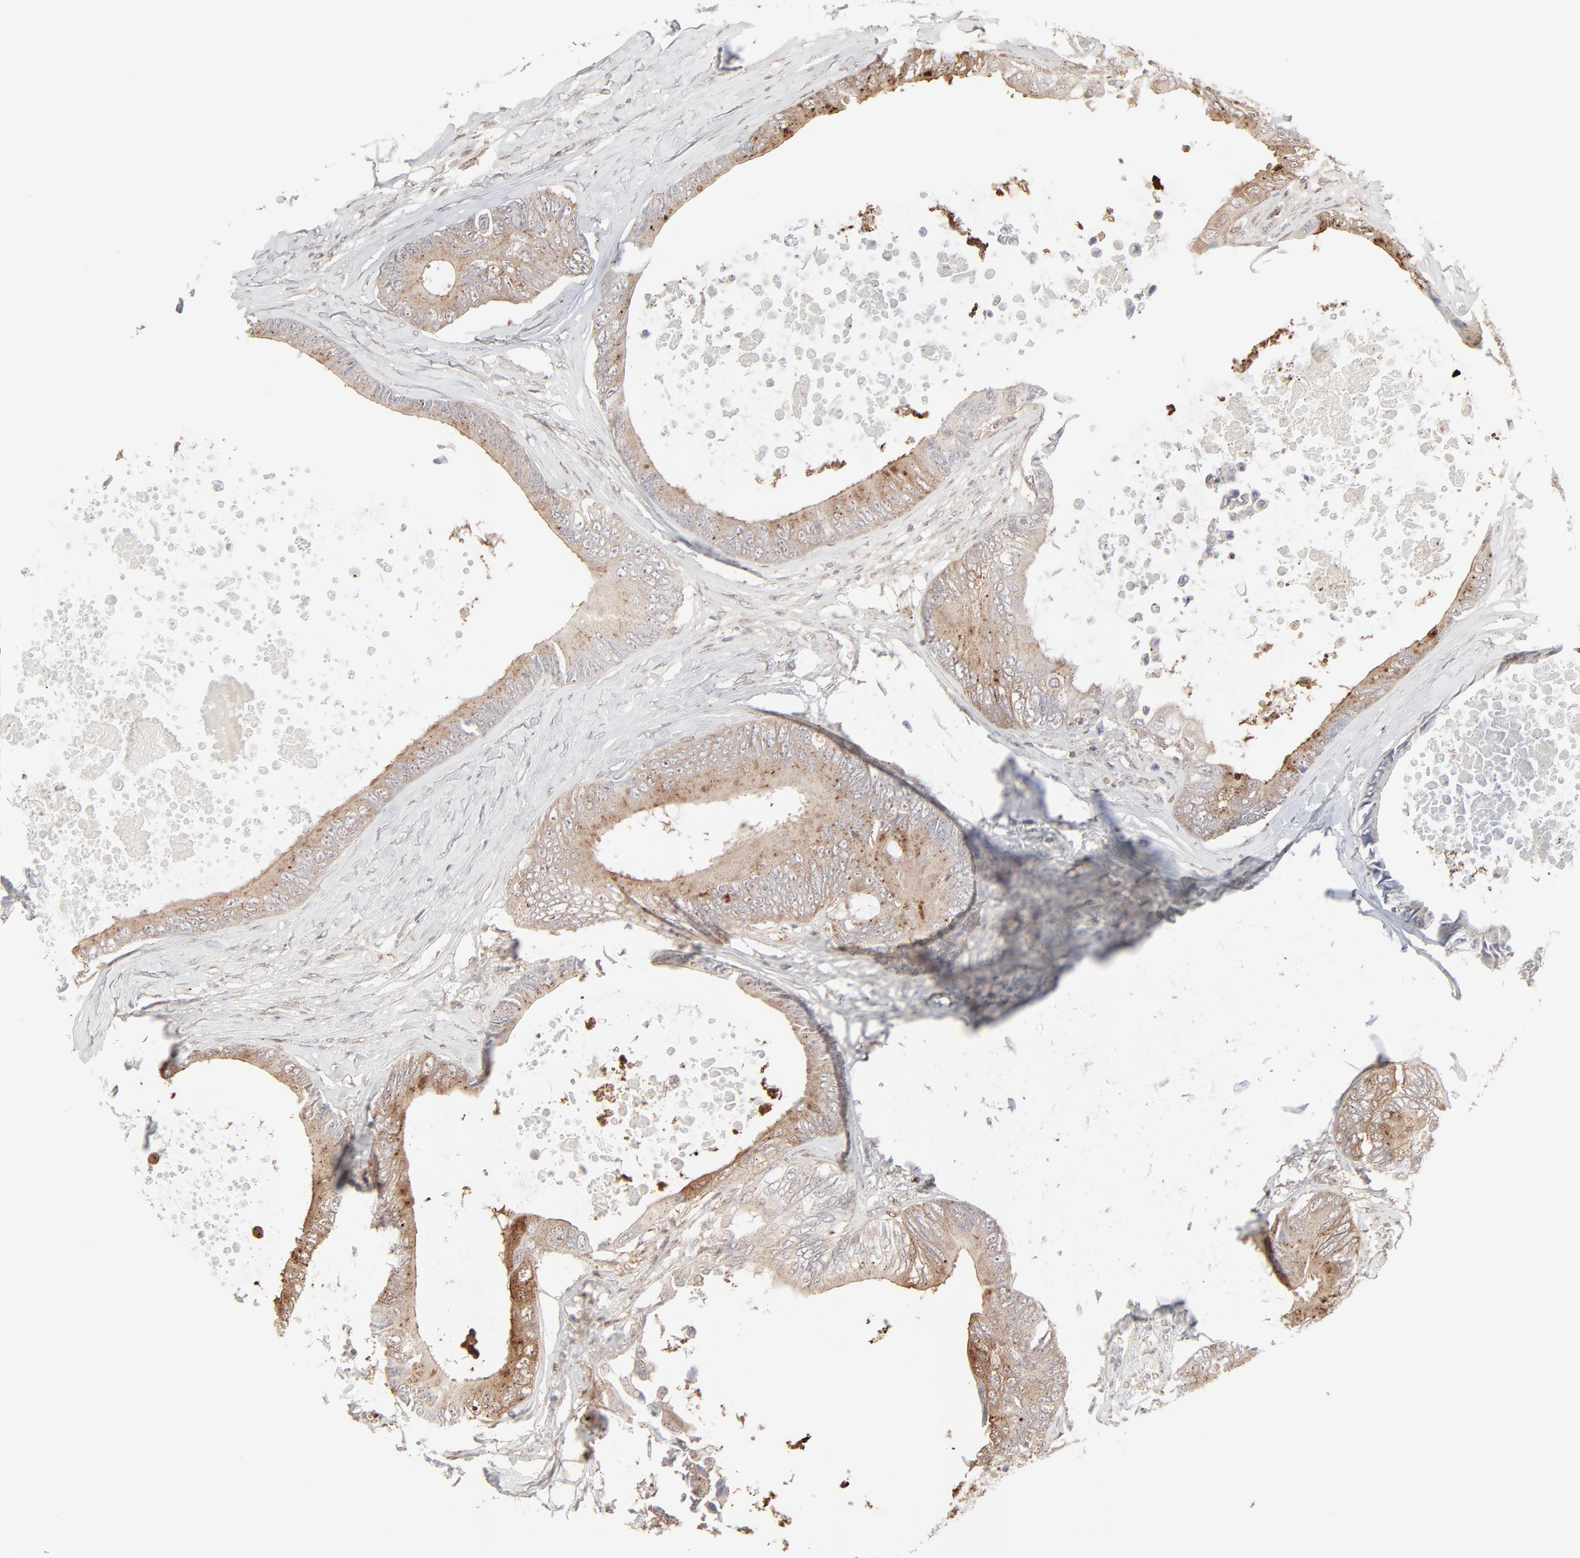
{"staining": {"intensity": "weak", "quantity": ">75%", "location": "cytoplasmic/membranous"}, "tissue": "colorectal cancer", "cell_type": "Tumor cells", "image_type": "cancer", "snomed": [{"axis": "morphology", "description": "Normal tissue, NOS"}, {"axis": "morphology", "description": "Adenocarcinoma, NOS"}, {"axis": "topography", "description": "Rectum"}, {"axis": "topography", "description": "Peripheral nerve tissue"}], "caption": "This photomicrograph reveals colorectal cancer stained with IHC to label a protein in brown. The cytoplasmic/membranous of tumor cells show weak positivity for the protein. Nuclei are counter-stained blue.", "gene": "LGALS2", "patient": {"sex": "female", "age": 77}}